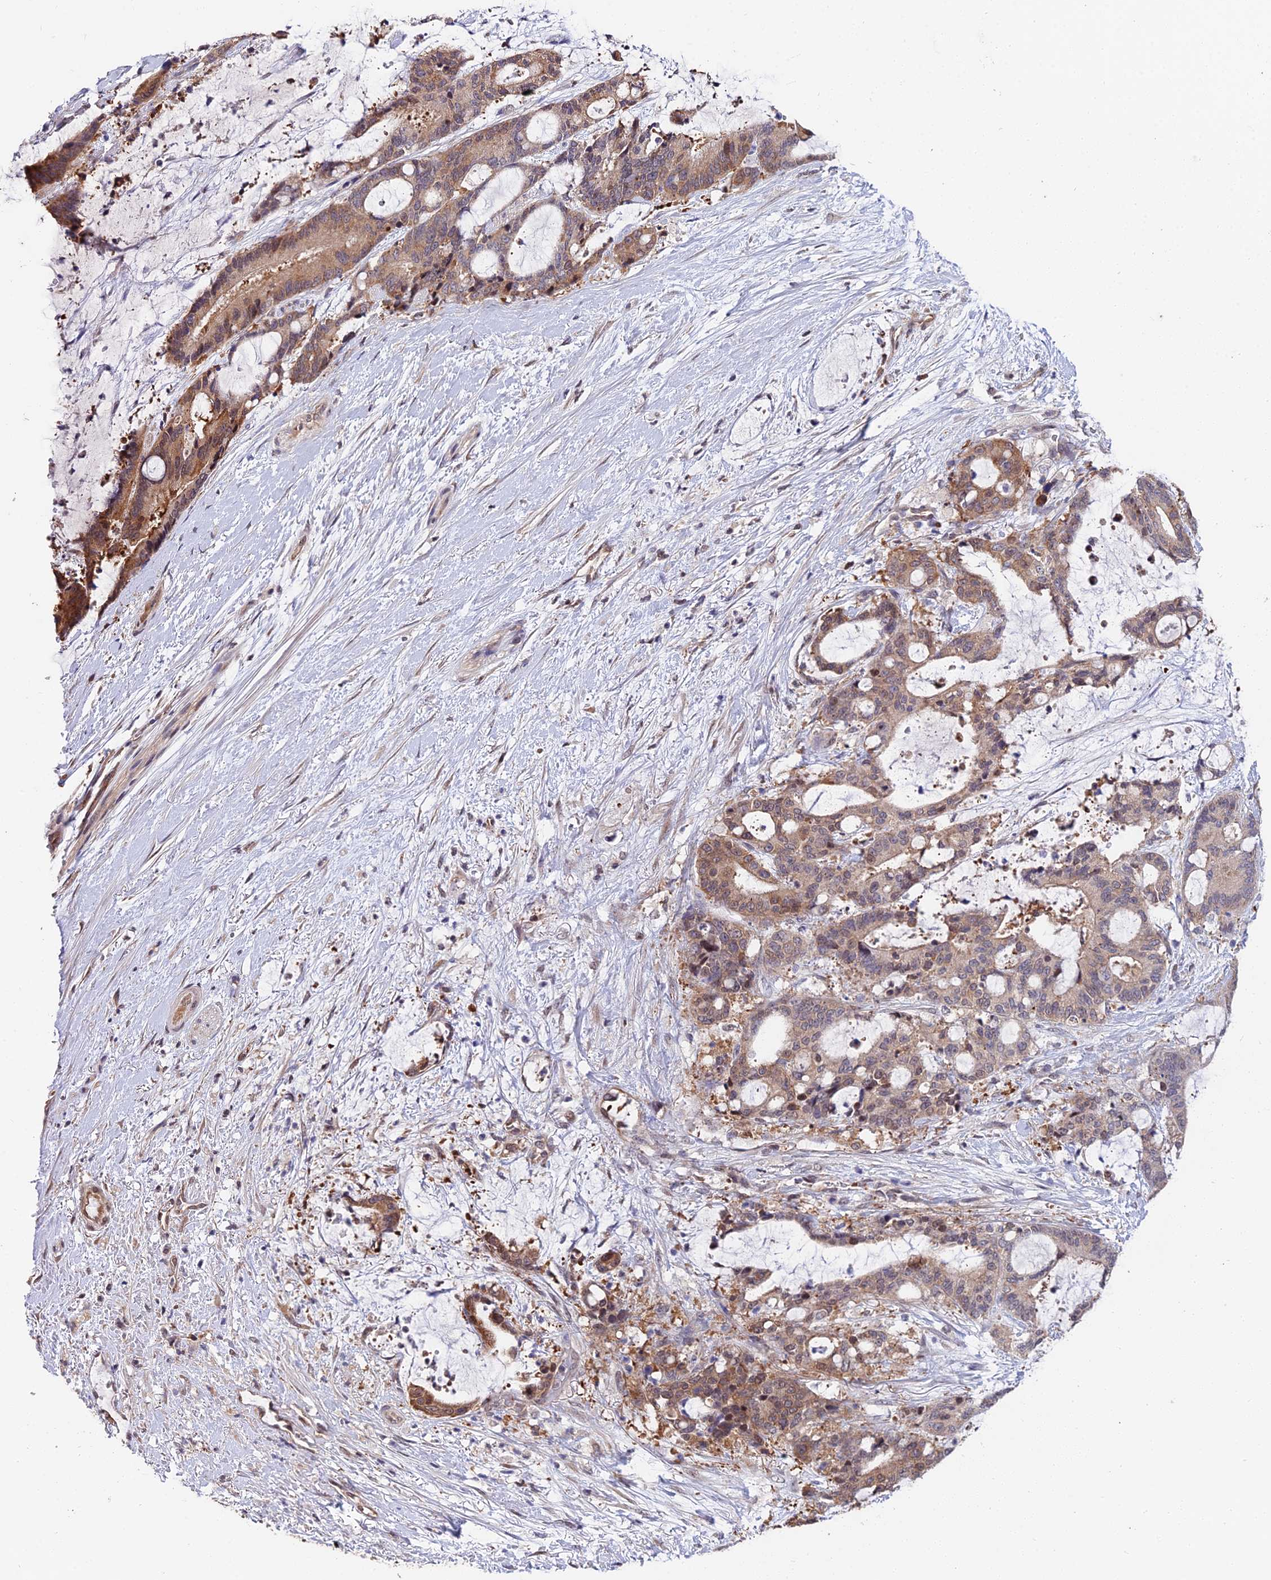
{"staining": {"intensity": "moderate", "quantity": ">75%", "location": "cytoplasmic/membranous"}, "tissue": "liver cancer", "cell_type": "Tumor cells", "image_type": "cancer", "snomed": [{"axis": "morphology", "description": "Normal tissue, NOS"}, {"axis": "morphology", "description": "Cholangiocarcinoma"}, {"axis": "topography", "description": "Liver"}, {"axis": "topography", "description": "Peripheral nerve tissue"}], "caption": "Liver cholangiocarcinoma stained with a protein marker exhibits moderate staining in tumor cells.", "gene": "INPP4A", "patient": {"sex": "female", "age": 73}}